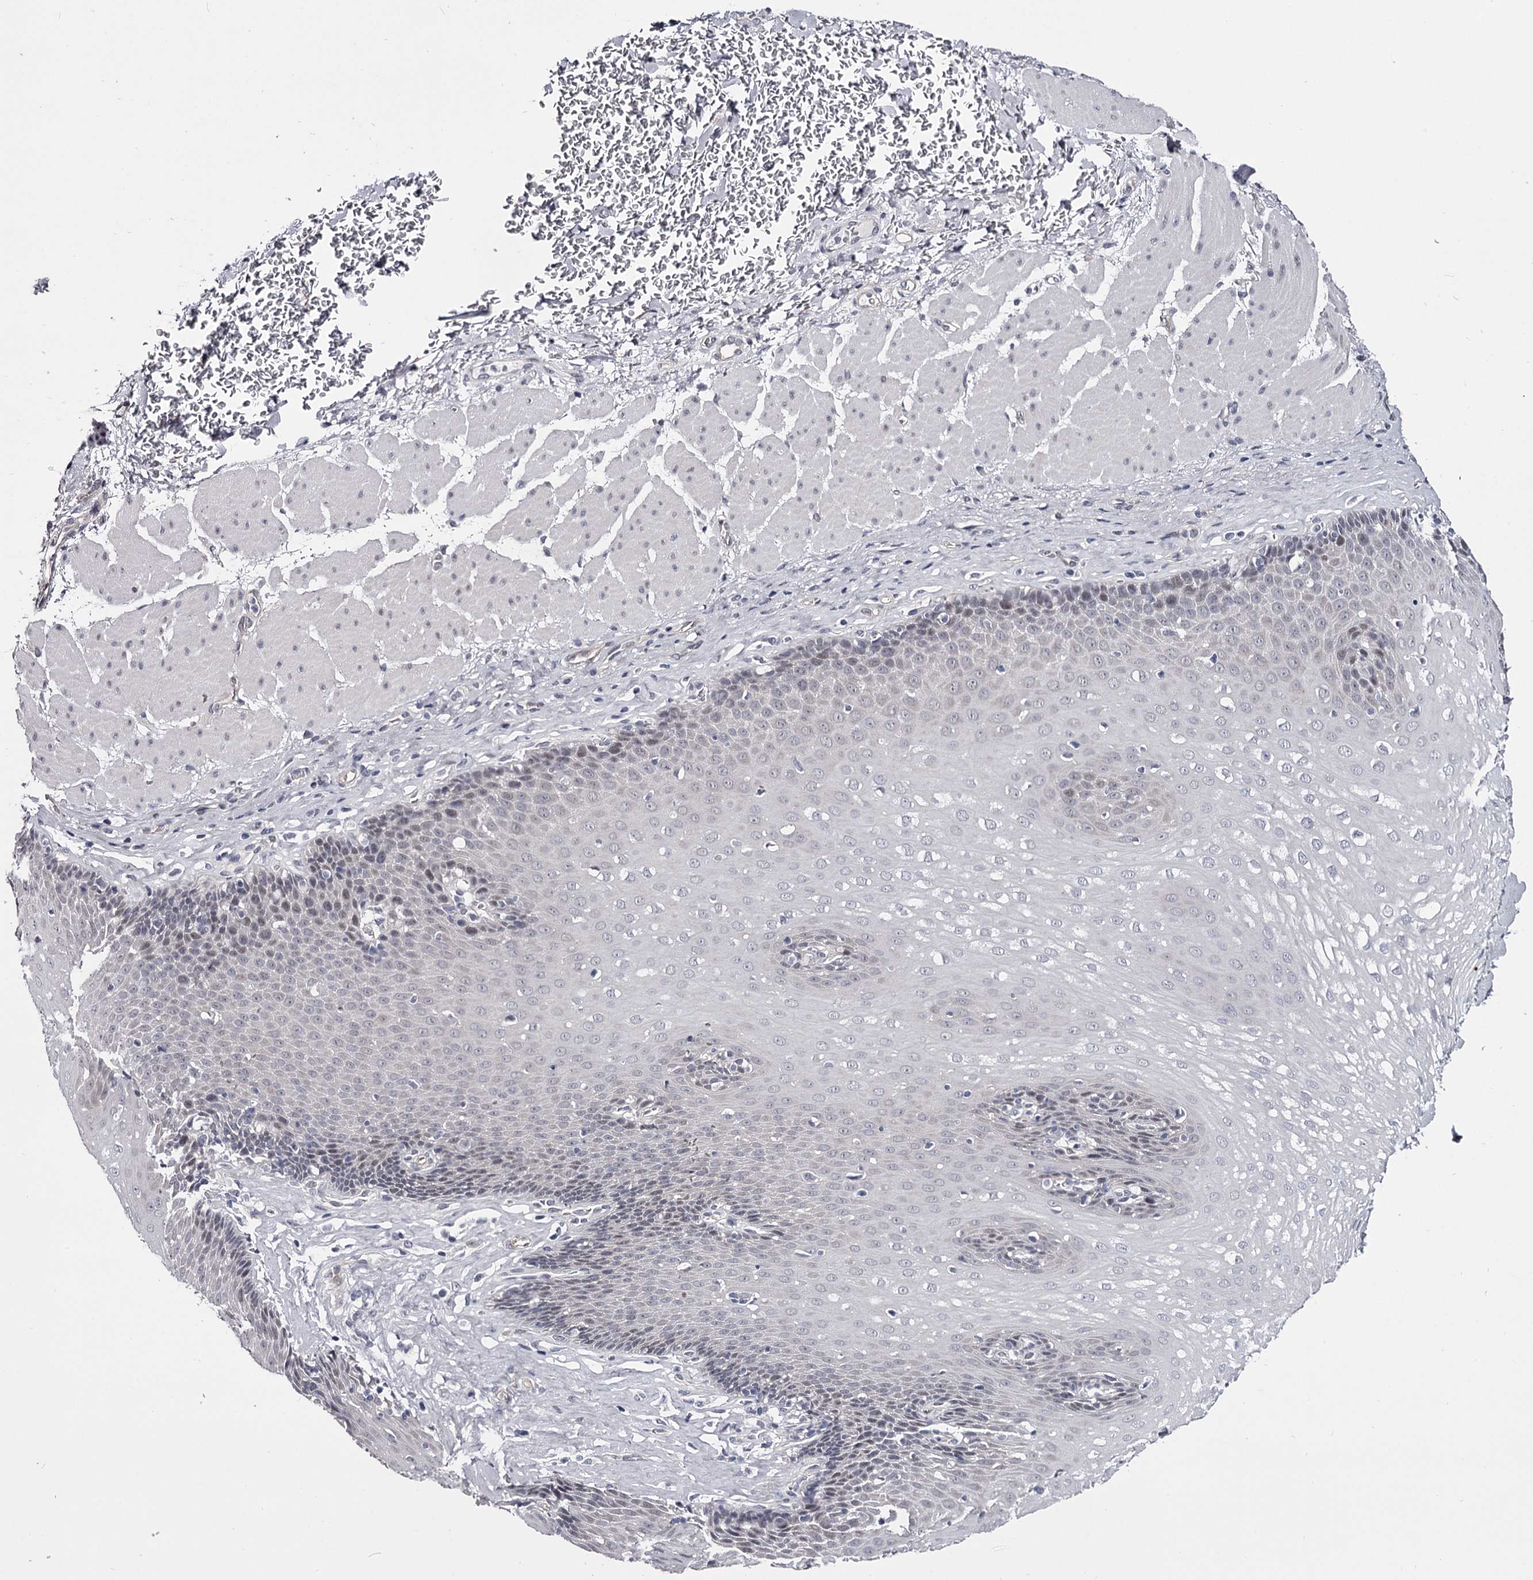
{"staining": {"intensity": "negative", "quantity": "none", "location": "none"}, "tissue": "esophagus", "cell_type": "Squamous epithelial cells", "image_type": "normal", "snomed": [{"axis": "morphology", "description": "Normal tissue, NOS"}, {"axis": "topography", "description": "Esophagus"}], "caption": "This histopathology image is of unremarkable esophagus stained with immunohistochemistry to label a protein in brown with the nuclei are counter-stained blue. There is no expression in squamous epithelial cells.", "gene": "OVOL2", "patient": {"sex": "female", "age": 66}}